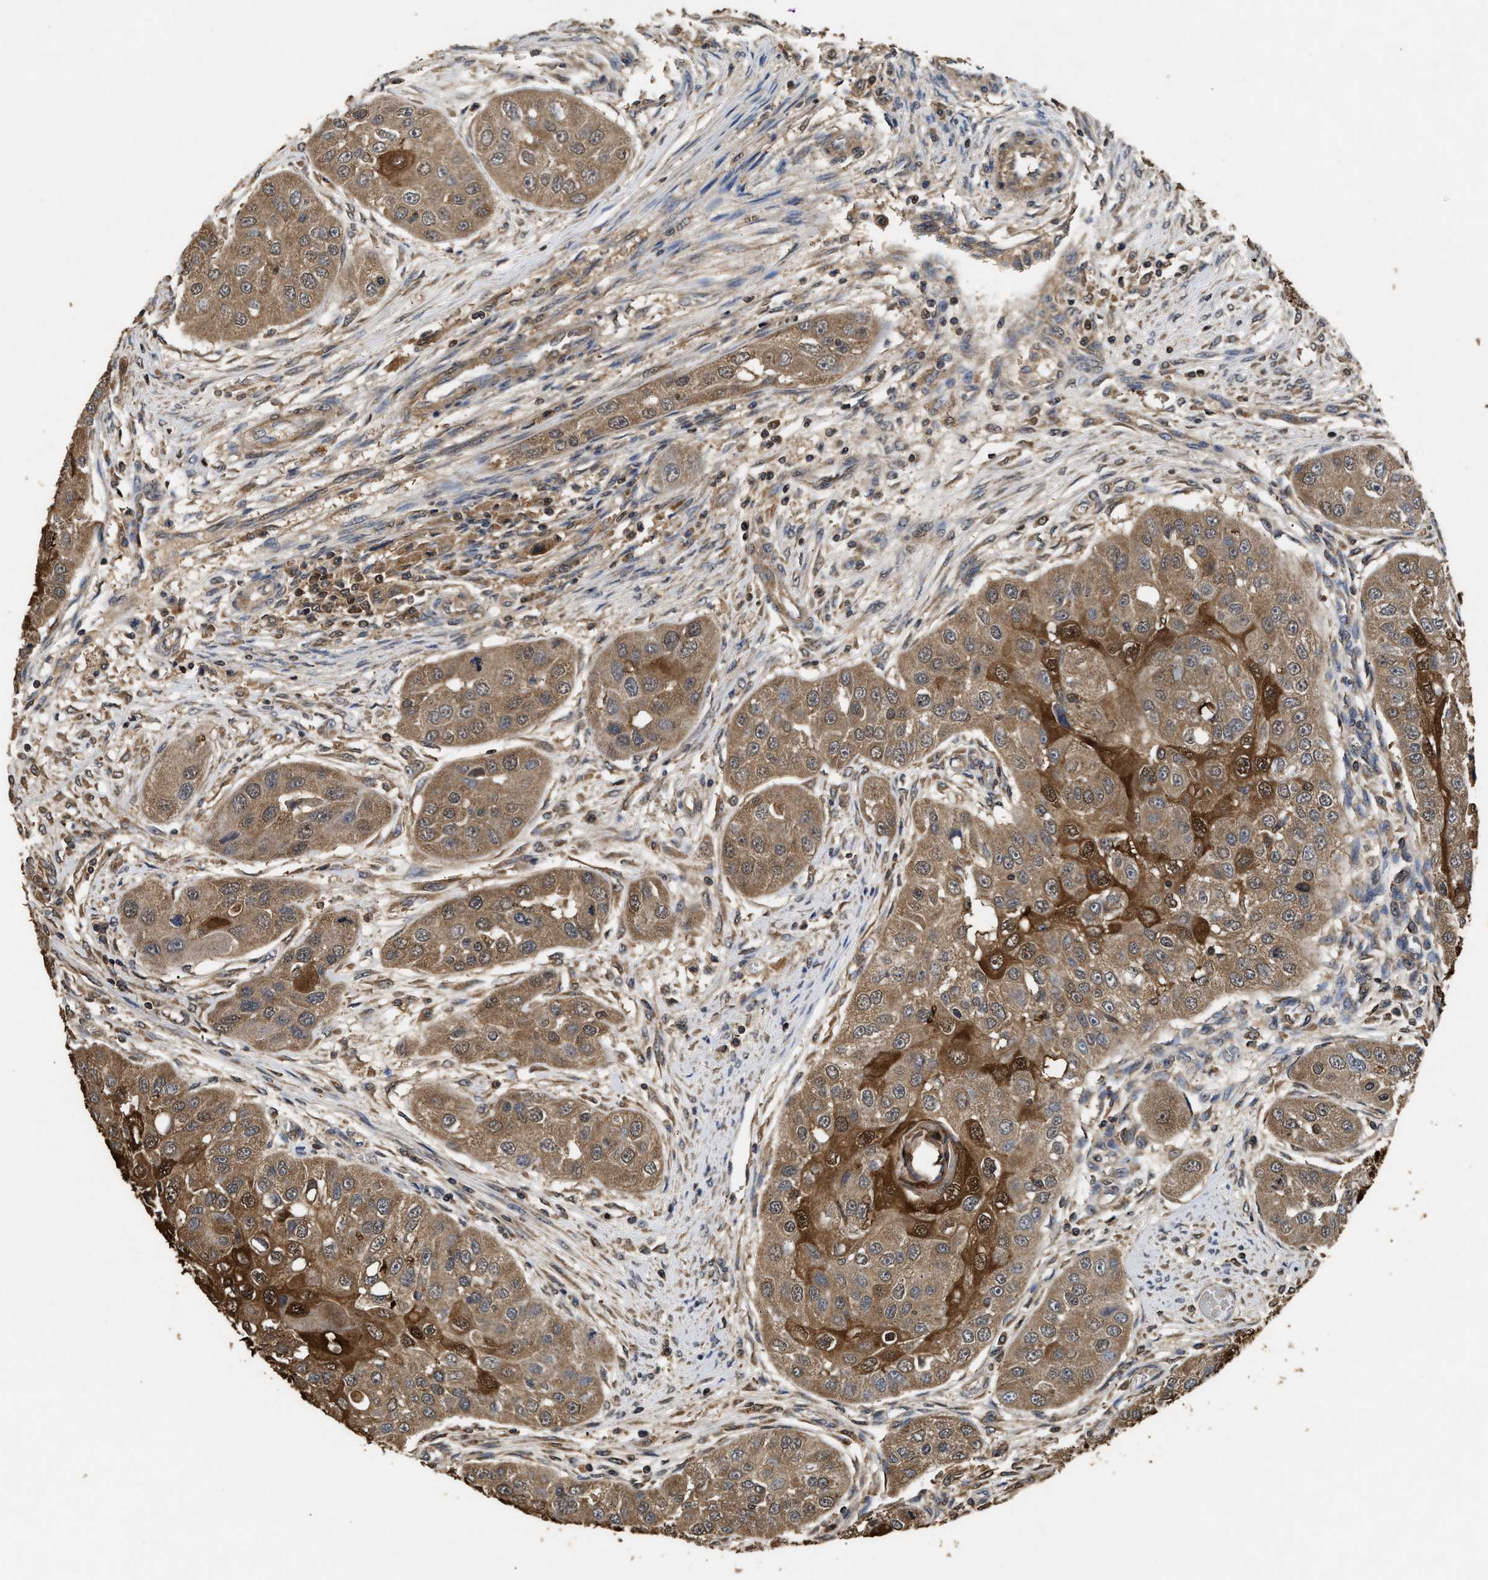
{"staining": {"intensity": "strong", "quantity": ">75%", "location": "cytoplasmic/membranous,nuclear"}, "tissue": "head and neck cancer", "cell_type": "Tumor cells", "image_type": "cancer", "snomed": [{"axis": "morphology", "description": "Normal tissue, NOS"}, {"axis": "morphology", "description": "Squamous cell carcinoma, NOS"}, {"axis": "topography", "description": "Skeletal muscle"}, {"axis": "topography", "description": "Head-Neck"}], "caption": "High-magnification brightfield microscopy of head and neck cancer (squamous cell carcinoma) stained with DAB (3,3'-diaminobenzidine) (brown) and counterstained with hematoxylin (blue). tumor cells exhibit strong cytoplasmic/membranous and nuclear positivity is present in approximately>75% of cells. (DAB = brown stain, brightfield microscopy at high magnification).", "gene": "ACAT2", "patient": {"sex": "male", "age": 51}}